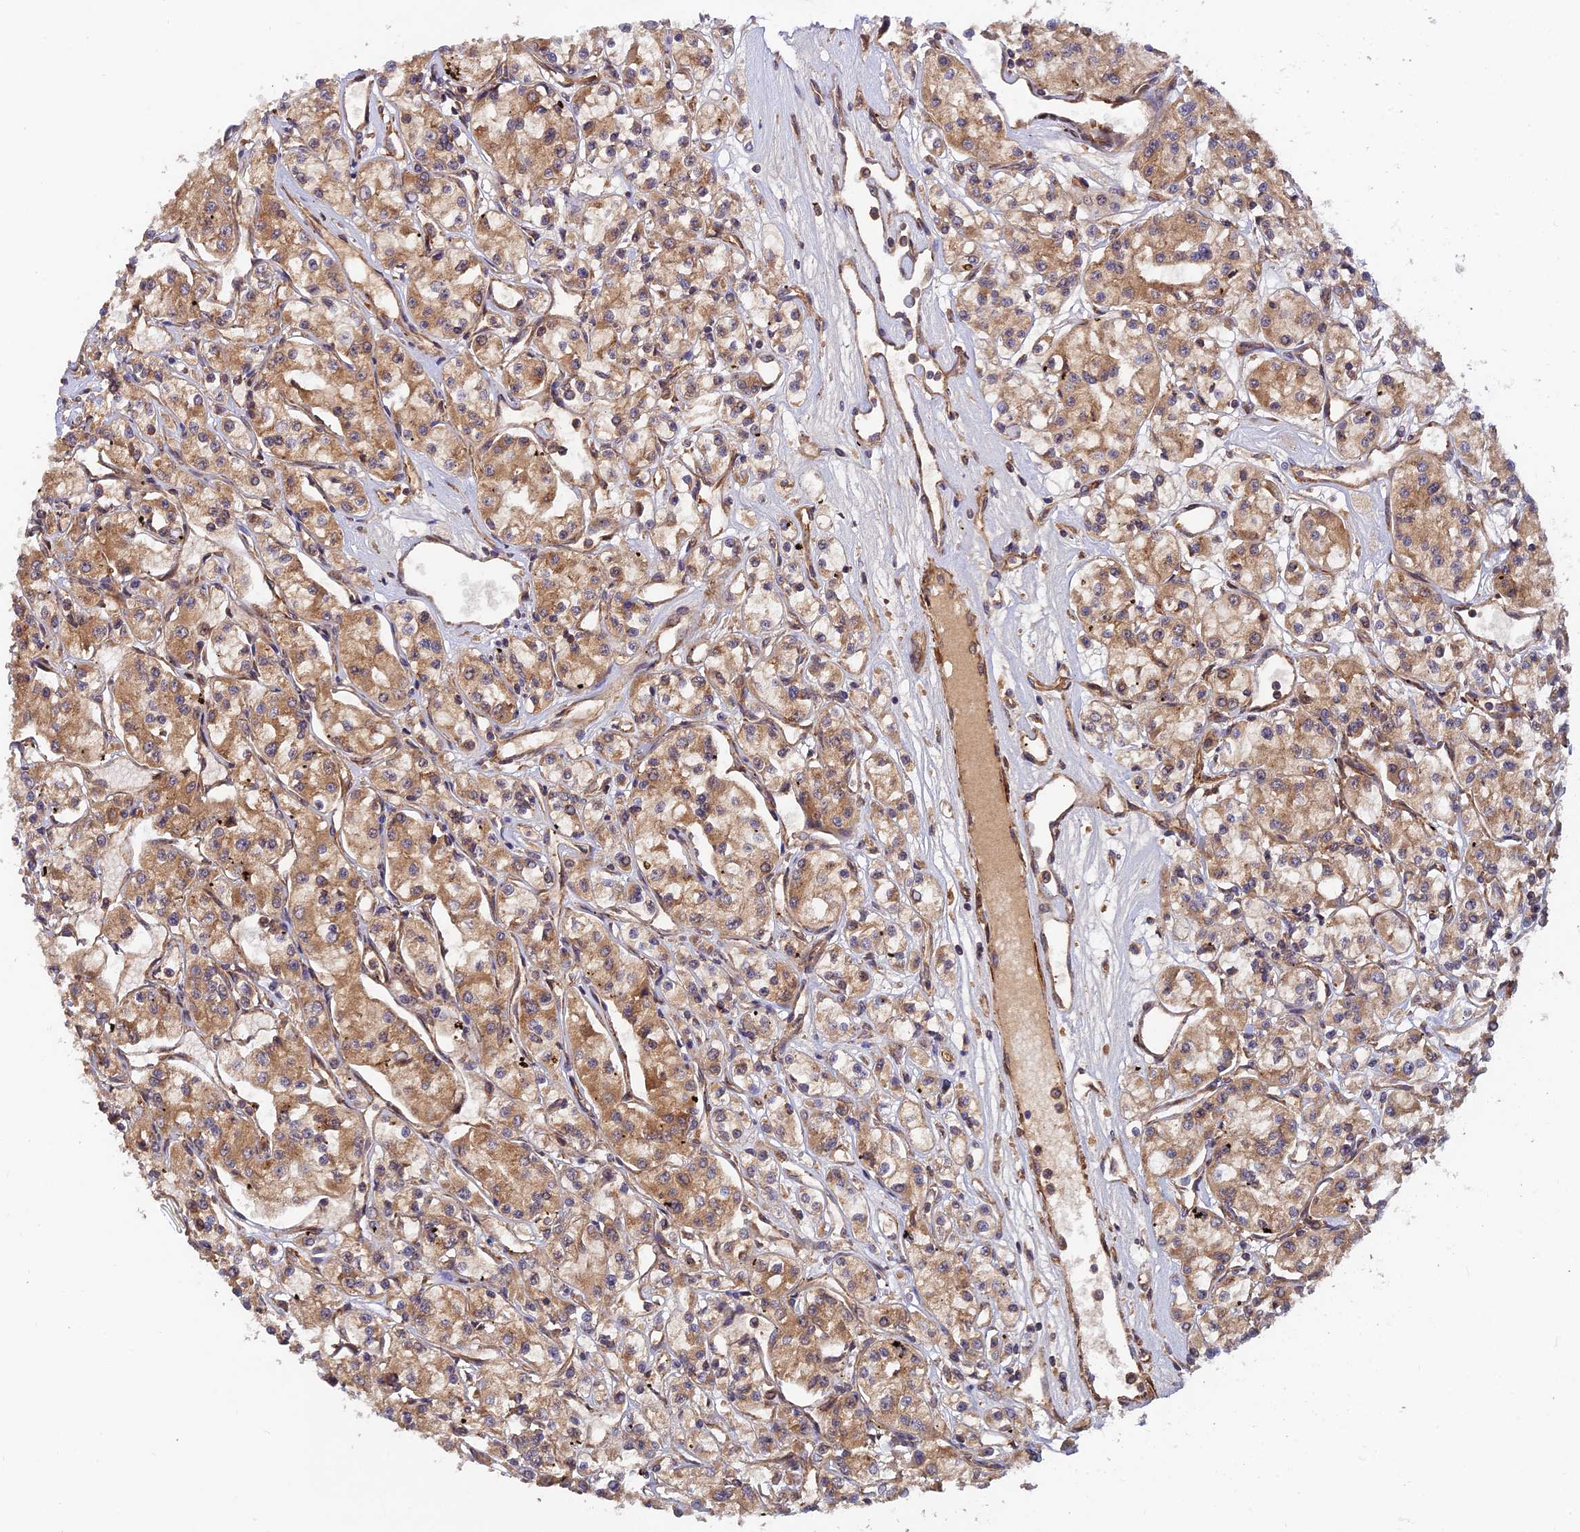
{"staining": {"intensity": "moderate", "quantity": ">75%", "location": "cytoplasmic/membranous"}, "tissue": "renal cancer", "cell_type": "Tumor cells", "image_type": "cancer", "snomed": [{"axis": "morphology", "description": "Adenocarcinoma, NOS"}, {"axis": "topography", "description": "Kidney"}], "caption": "A brown stain shows moderate cytoplasmic/membranous staining of a protein in renal cancer (adenocarcinoma) tumor cells. The protein of interest is stained brown, and the nuclei are stained in blue (DAB IHC with brightfield microscopy, high magnification).", "gene": "RELCH", "patient": {"sex": "female", "age": 59}}